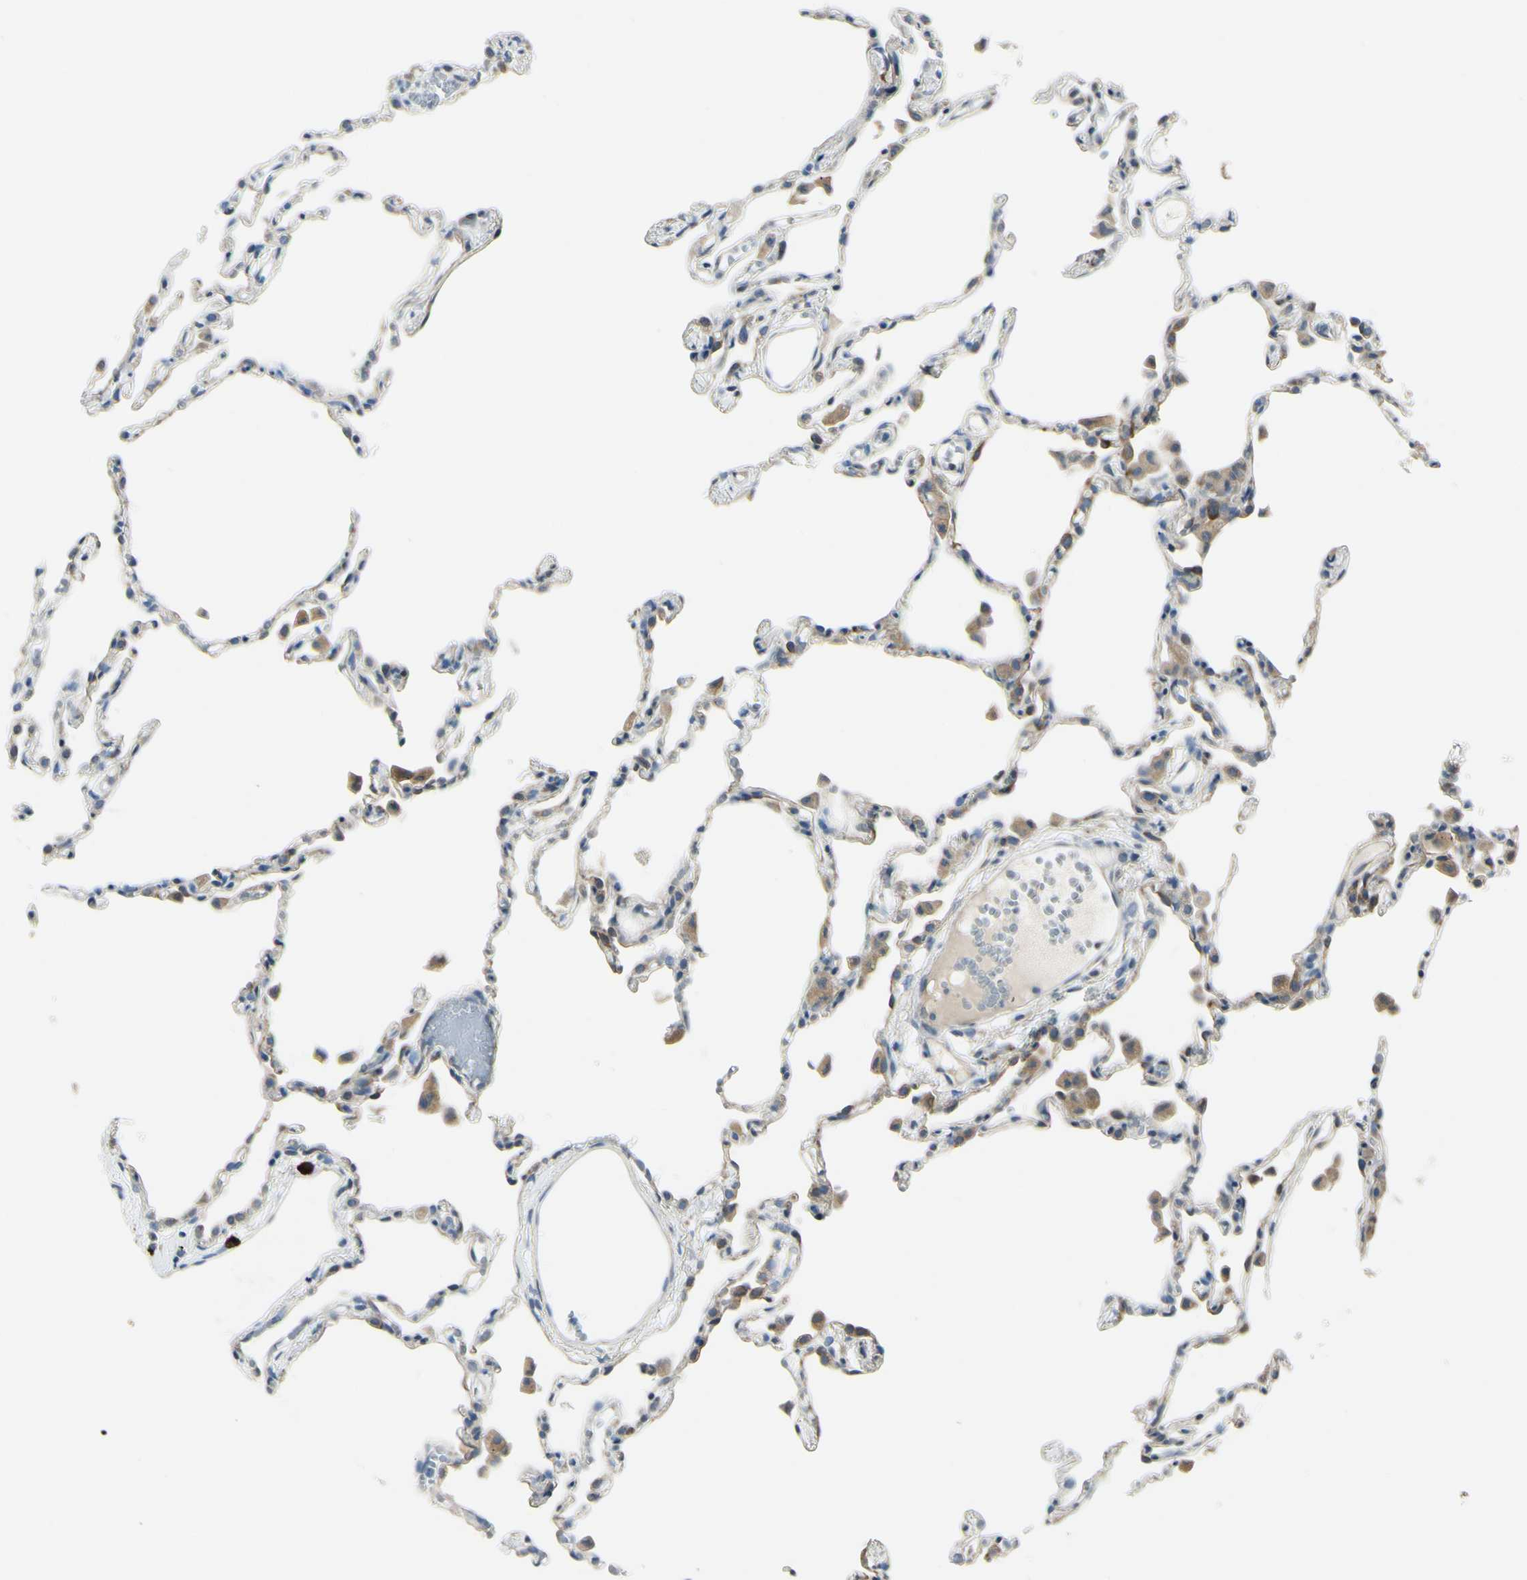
{"staining": {"intensity": "weak", "quantity": "<25%", "location": "cytoplasmic/membranous"}, "tissue": "lung", "cell_type": "Alveolar cells", "image_type": "normal", "snomed": [{"axis": "morphology", "description": "Normal tissue, NOS"}, {"axis": "topography", "description": "Lung"}], "caption": "This is an immunohistochemistry (IHC) histopathology image of normal human lung. There is no positivity in alveolar cells.", "gene": "SELENOS", "patient": {"sex": "female", "age": 49}}